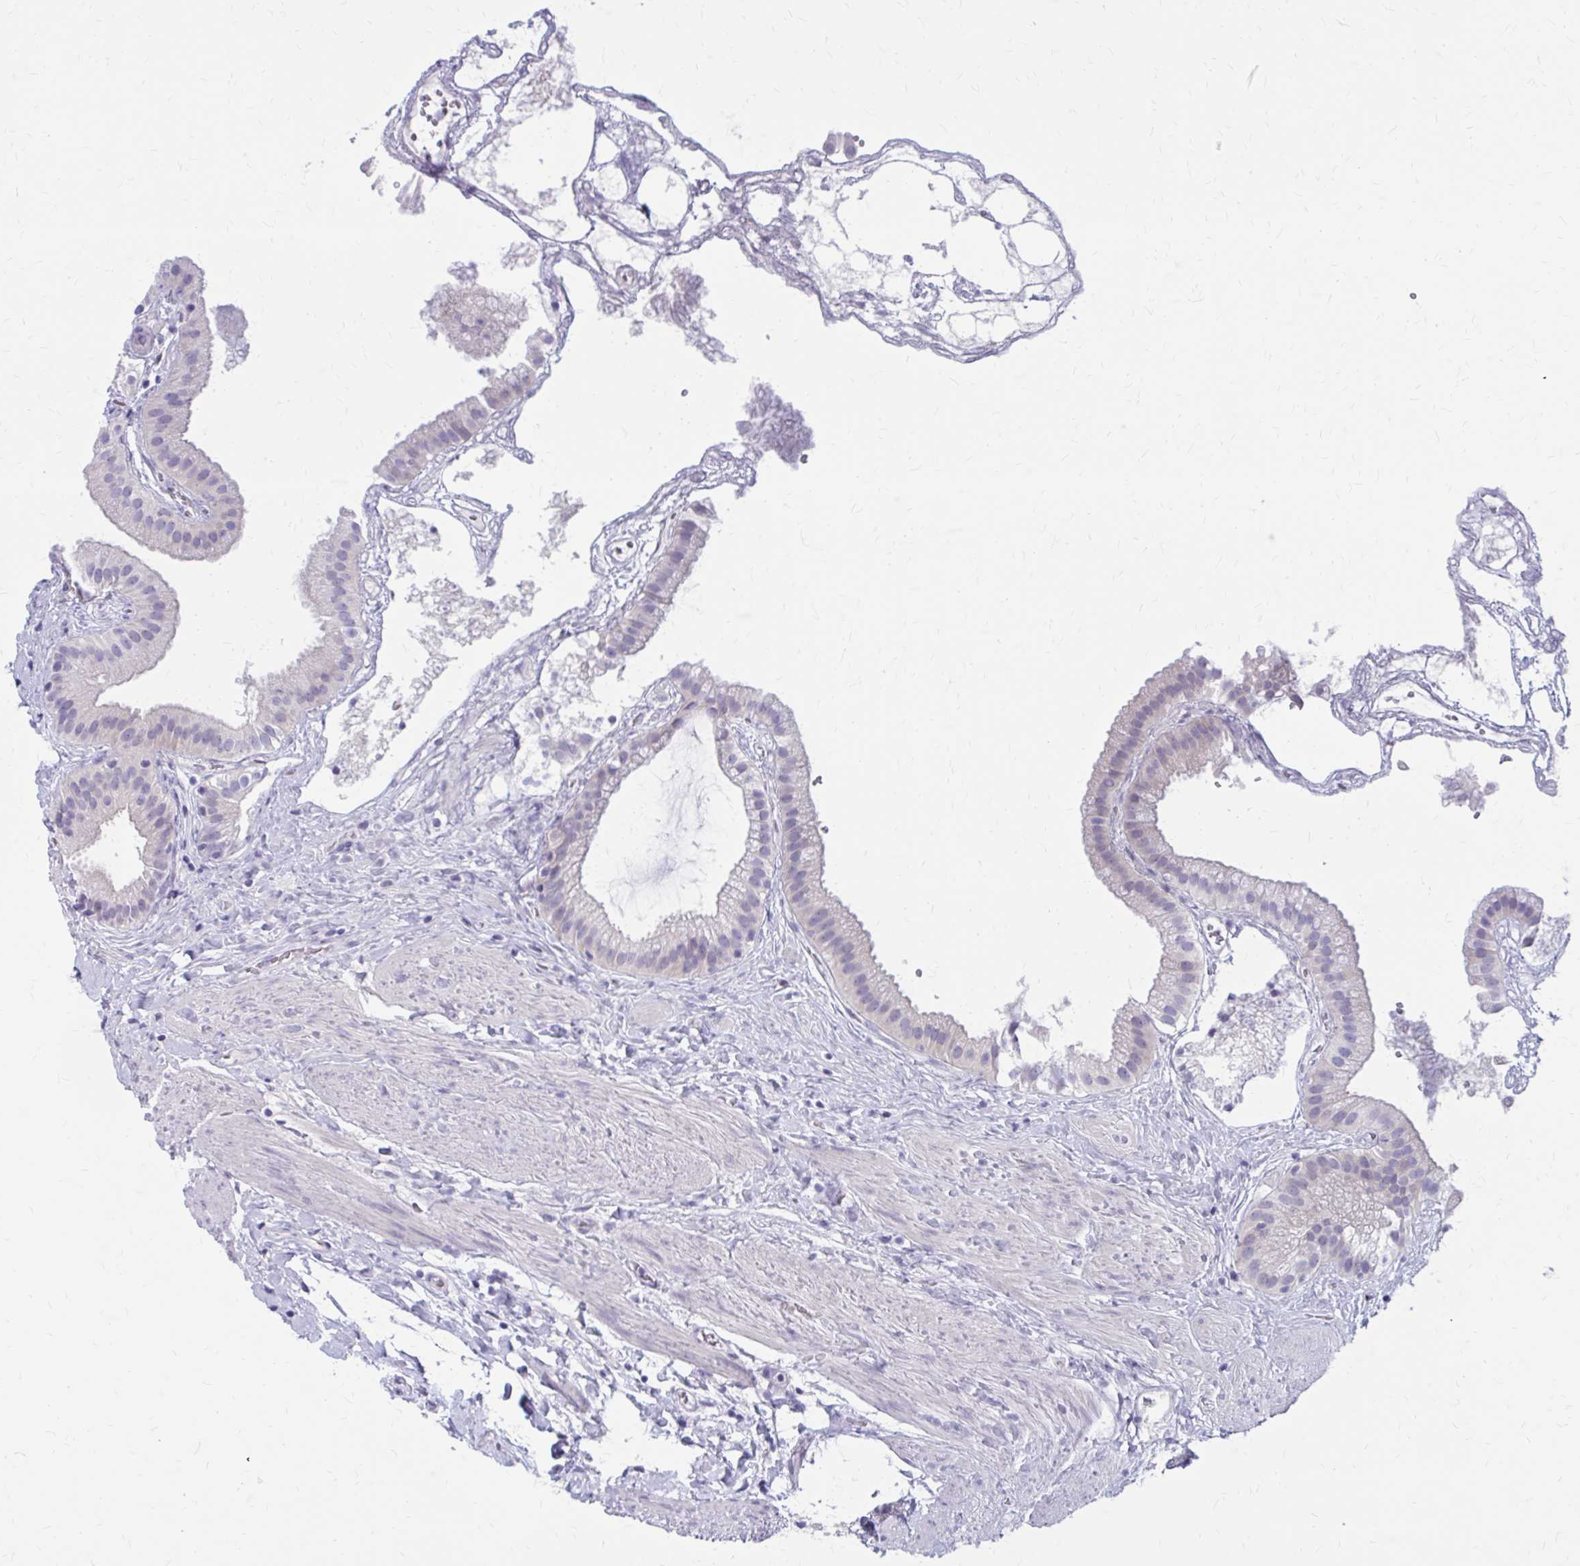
{"staining": {"intensity": "negative", "quantity": "none", "location": "none"}, "tissue": "gallbladder", "cell_type": "Glandular cells", "image_type": "normal", "snomed": [{"axis": "morphology", "description": "Normal tissue, NOS"}, {"axis": "topography", "description": "Gallbladder"}], "caption": "Protein analysis of normal gallbladder shows no significant positivity in glandular cells. (DAB immunohistochemistry (IHC) visualized using brightfield microscopy, high magnification).", "gene": "CLIC2", "patient": {"sex": "female", "age": 63}}